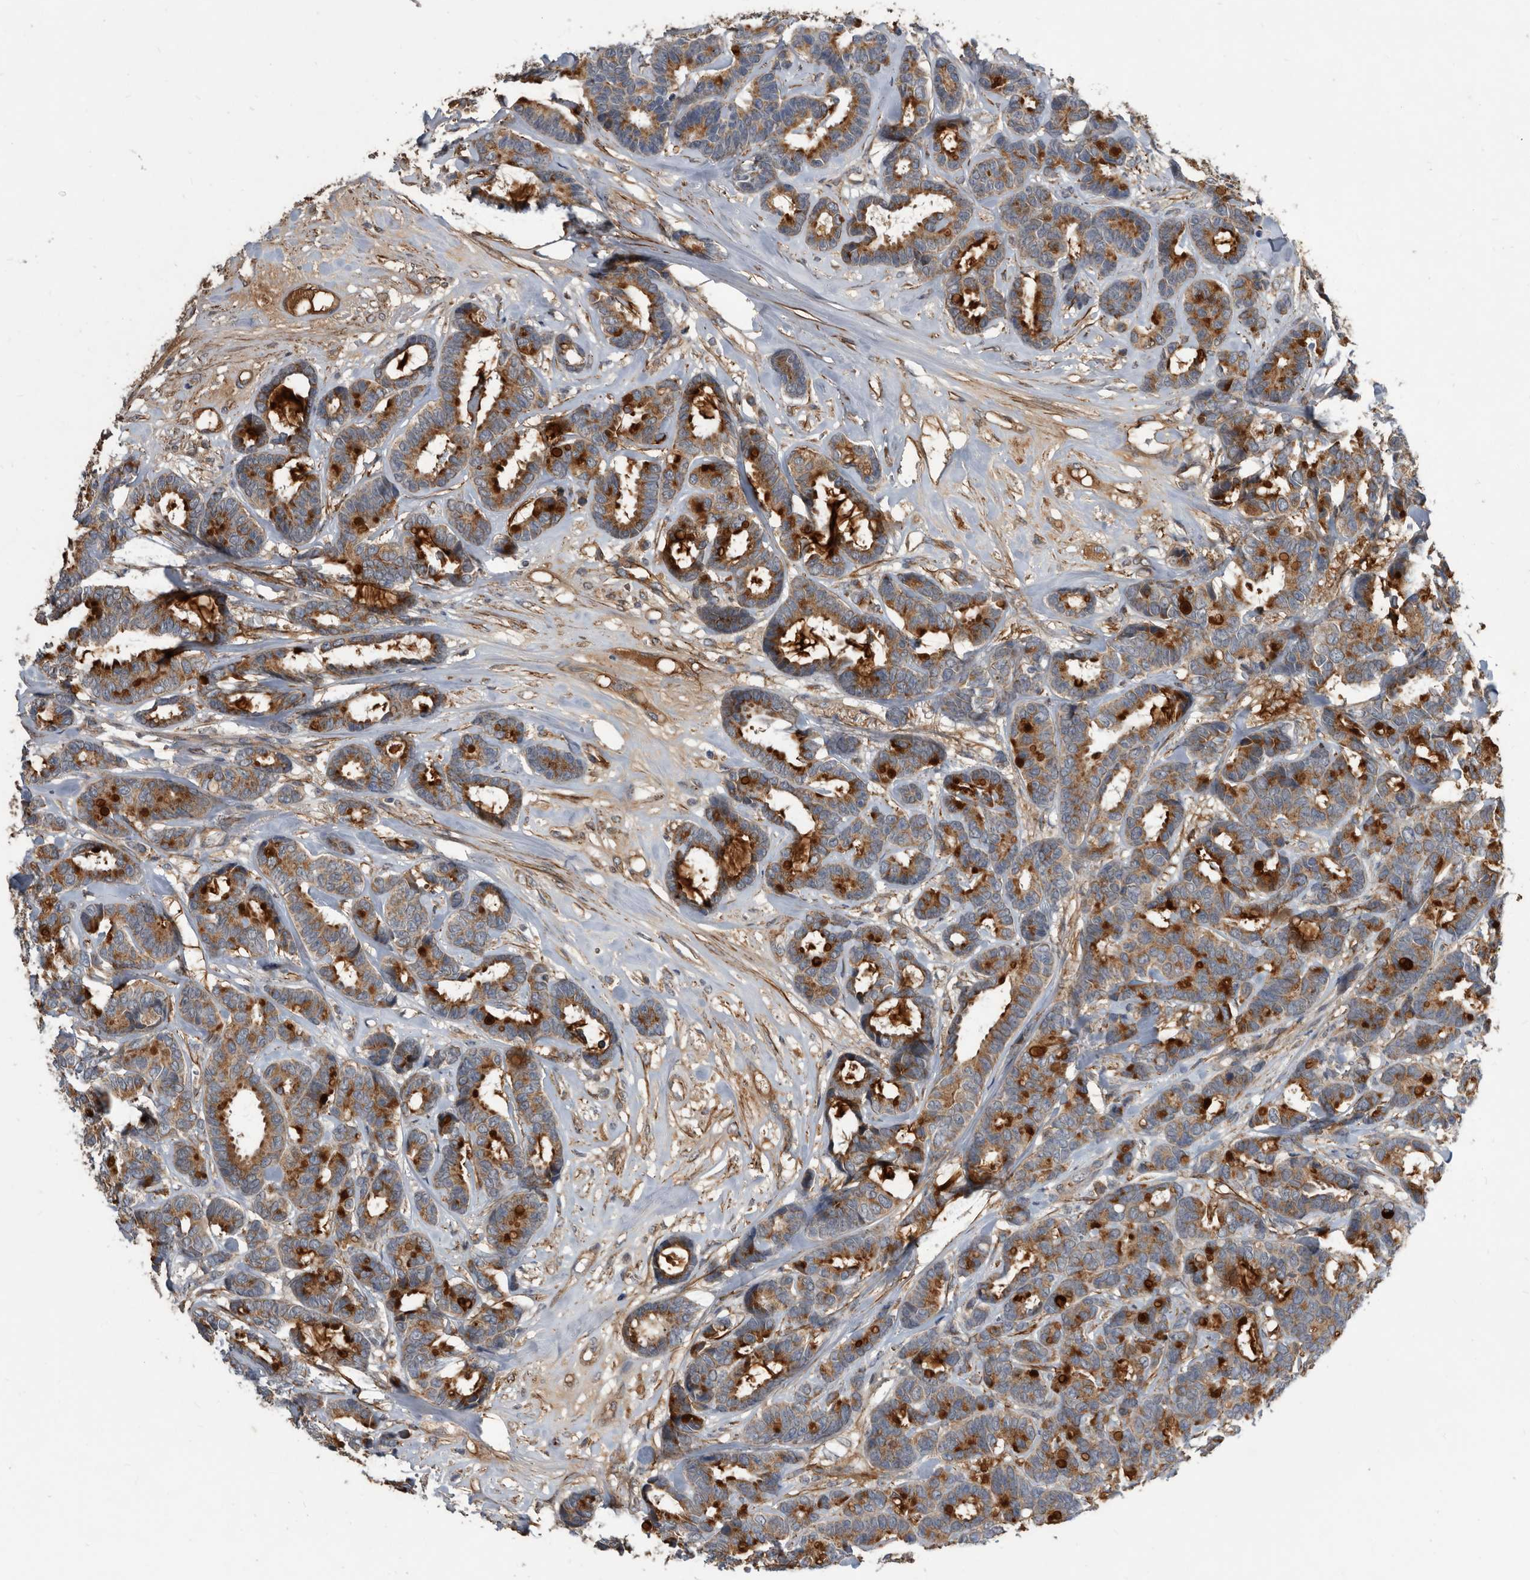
{"staining": {"intensity": "strong", "quantity": ">75%", "location": "cytoplasmic/membranous"}, "tissue": "breast cancer", "cell_type": "Tumor cells", "image_type": "cancer", "snomed": [{"axis": "morphology", "description": "Duct carcinoma"}, {"axis": "topography", "description": "Breast"}], "caption": "IHC image of neoplastic tissue: infiltrating ductal carcinoma (breast) stained using immunohistochemistry (IHC) exhibits high levels of strong protein expression localized specifically in the cytoplasmic/membranous of tumor cells, appearing as a cytoplasmic/membranous brown color.", "gene": "PI15", "patient": {"sex": "female", "age": 87}}